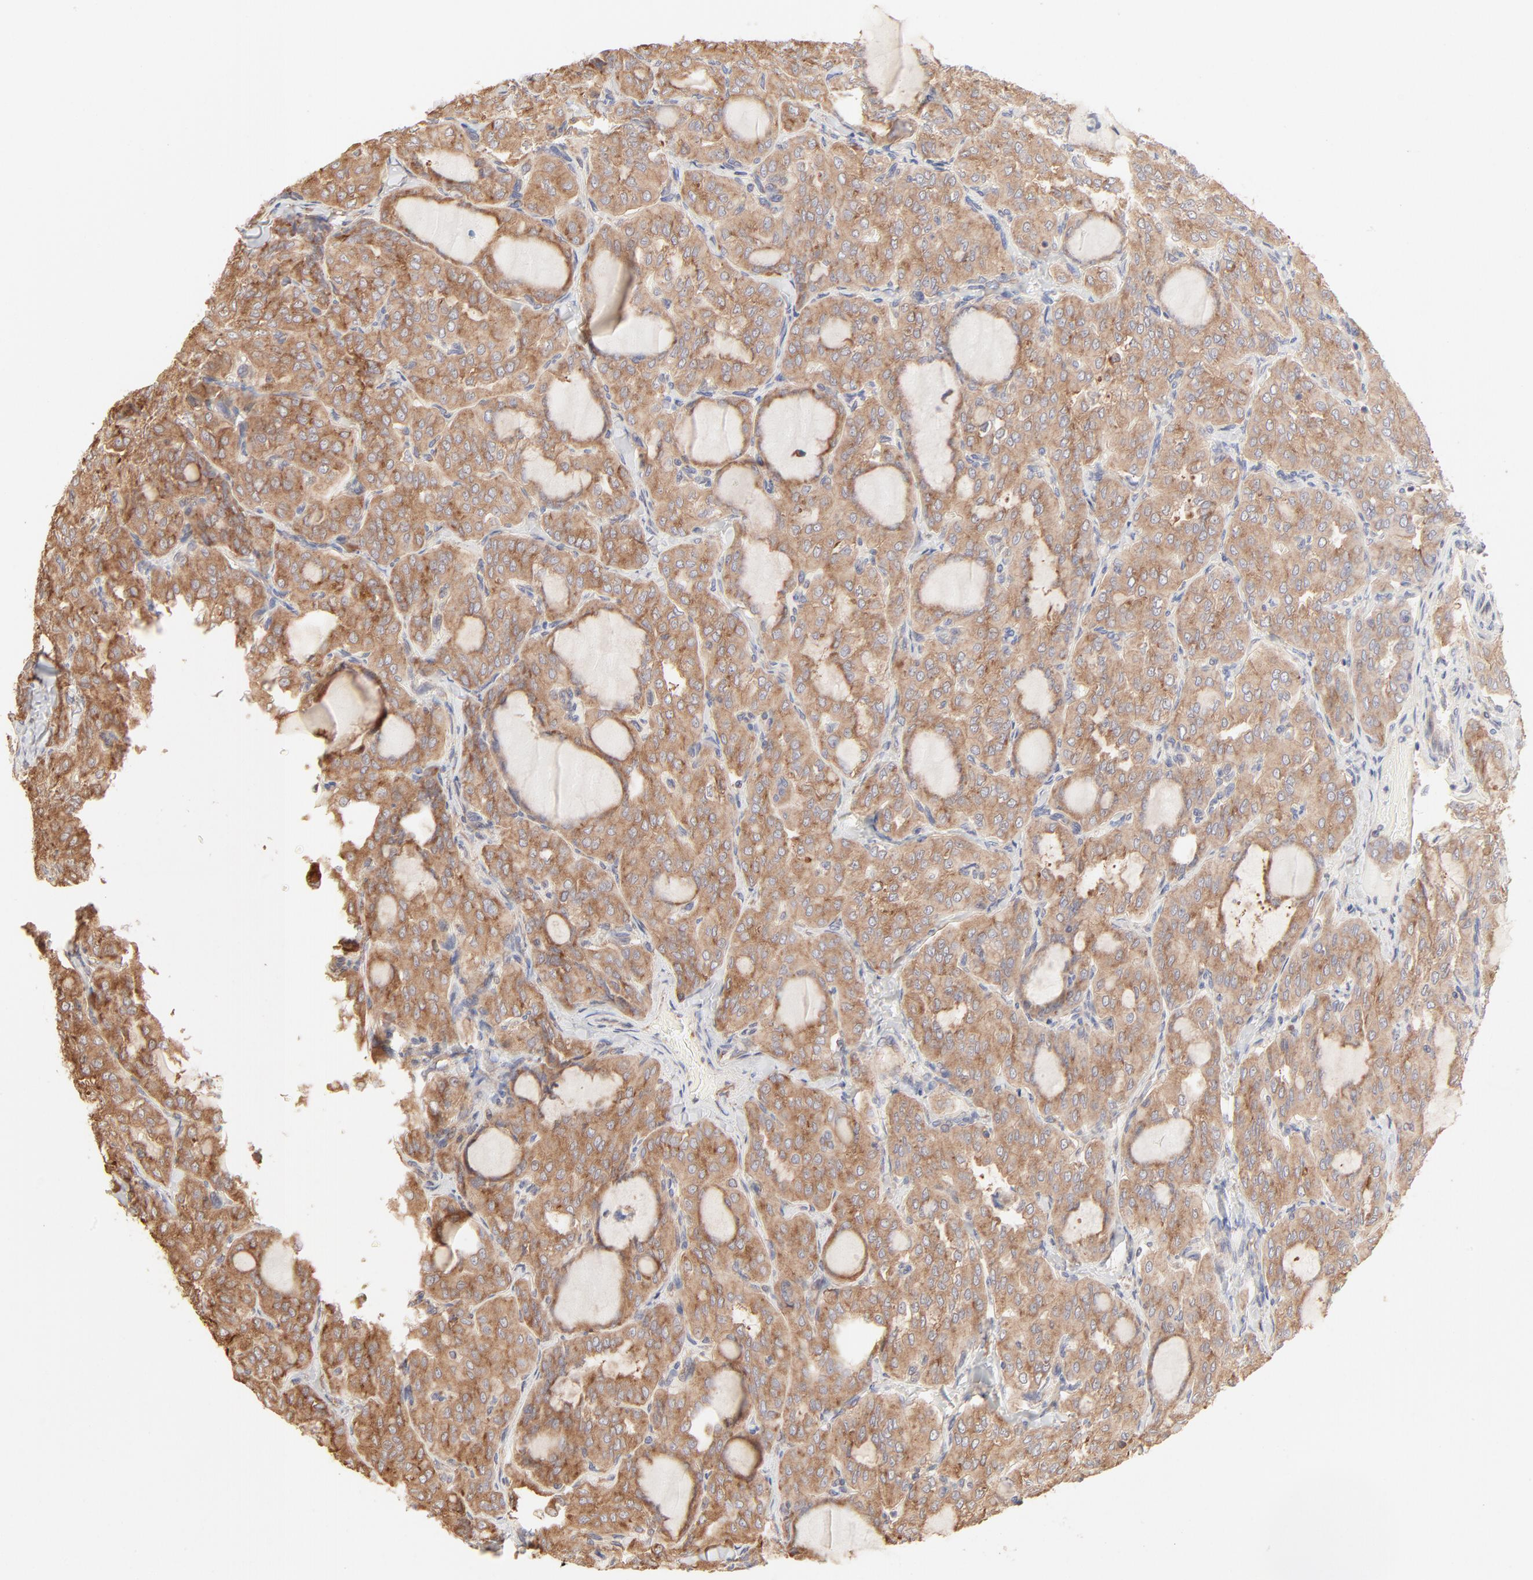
{"staining": {"intensity": "moderate", "quantity": ">75%", "location": "cytoplasmic/membranous"}, "tissue": "thyroid cancer", "cell_type": "Tumor cells", "image_type": "cancer", "snomed": [{"axis": "morphology", "description": "Papillary adenocarcinoma, NOS"}, {"axis": "topography", "description": "Thyroid gland"}], "caption": "Protein expression by immunohistochemistry (IHC) exhibits moderate cytoplasmic/membranous staining in approximately >75% of tumor cells in thyroid cancer.", "gene": "RPS20", "patient": {"sex": "male", "age": 20}}